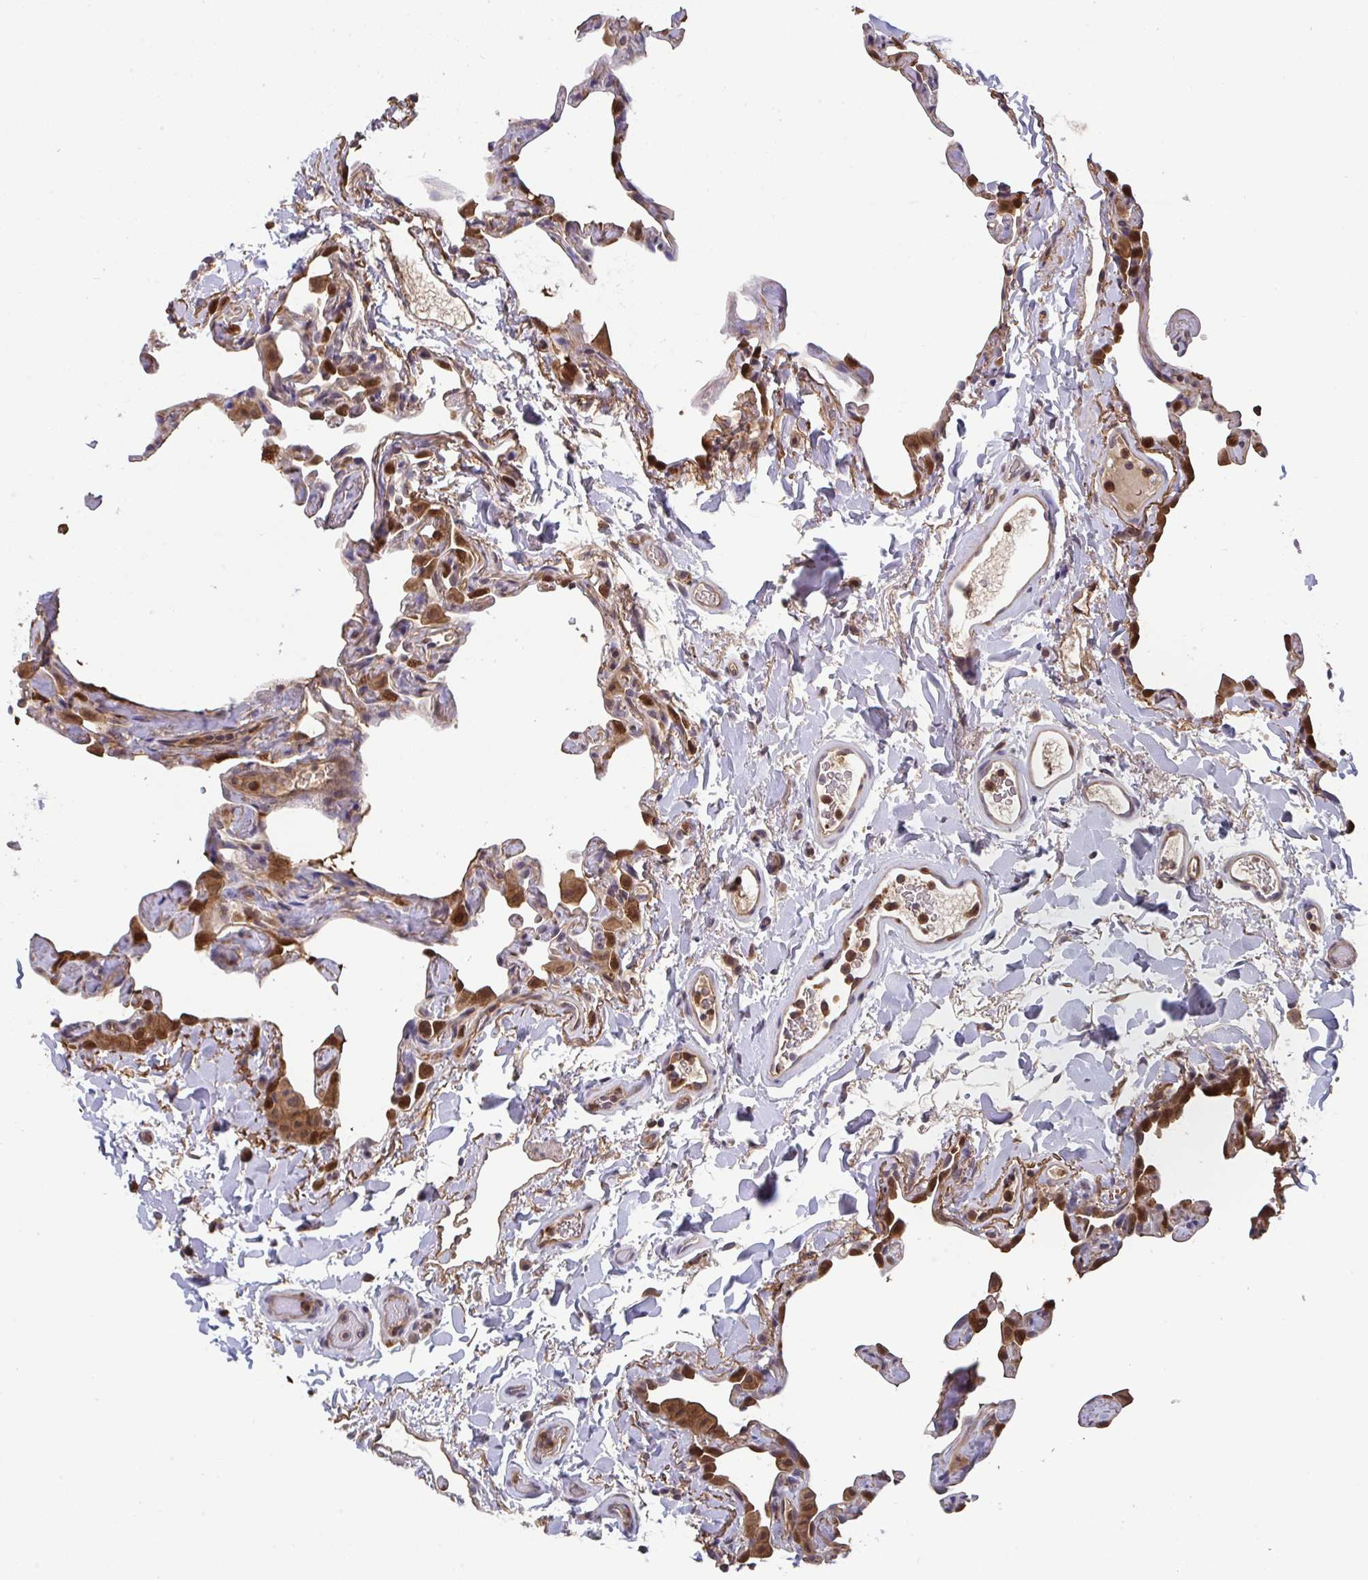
{"staining": {"intensity": "strong", "quantity": "25%-75%", "location": "cytoplasmic/membranous,nuclear"}, "tissue": "lung", "cell_type": "Alveolar cells", "image_type": "normal", "snomed": [{"axis": "morphology", "description": "Normal tissue, NOS"}, {"axis": "topography", "description": "Lung"}], "caption": "Immunohistochemical staining of unremarkable human lung displays 25%-75% levels of strong cytoplasmic/membranous,nuclear protein positivity in approximately 25%-75% of alveolar cells. Nuclei are stained in blue.", "gene": "TIGAR", "patient": {"sex": "male", "age": 65}}